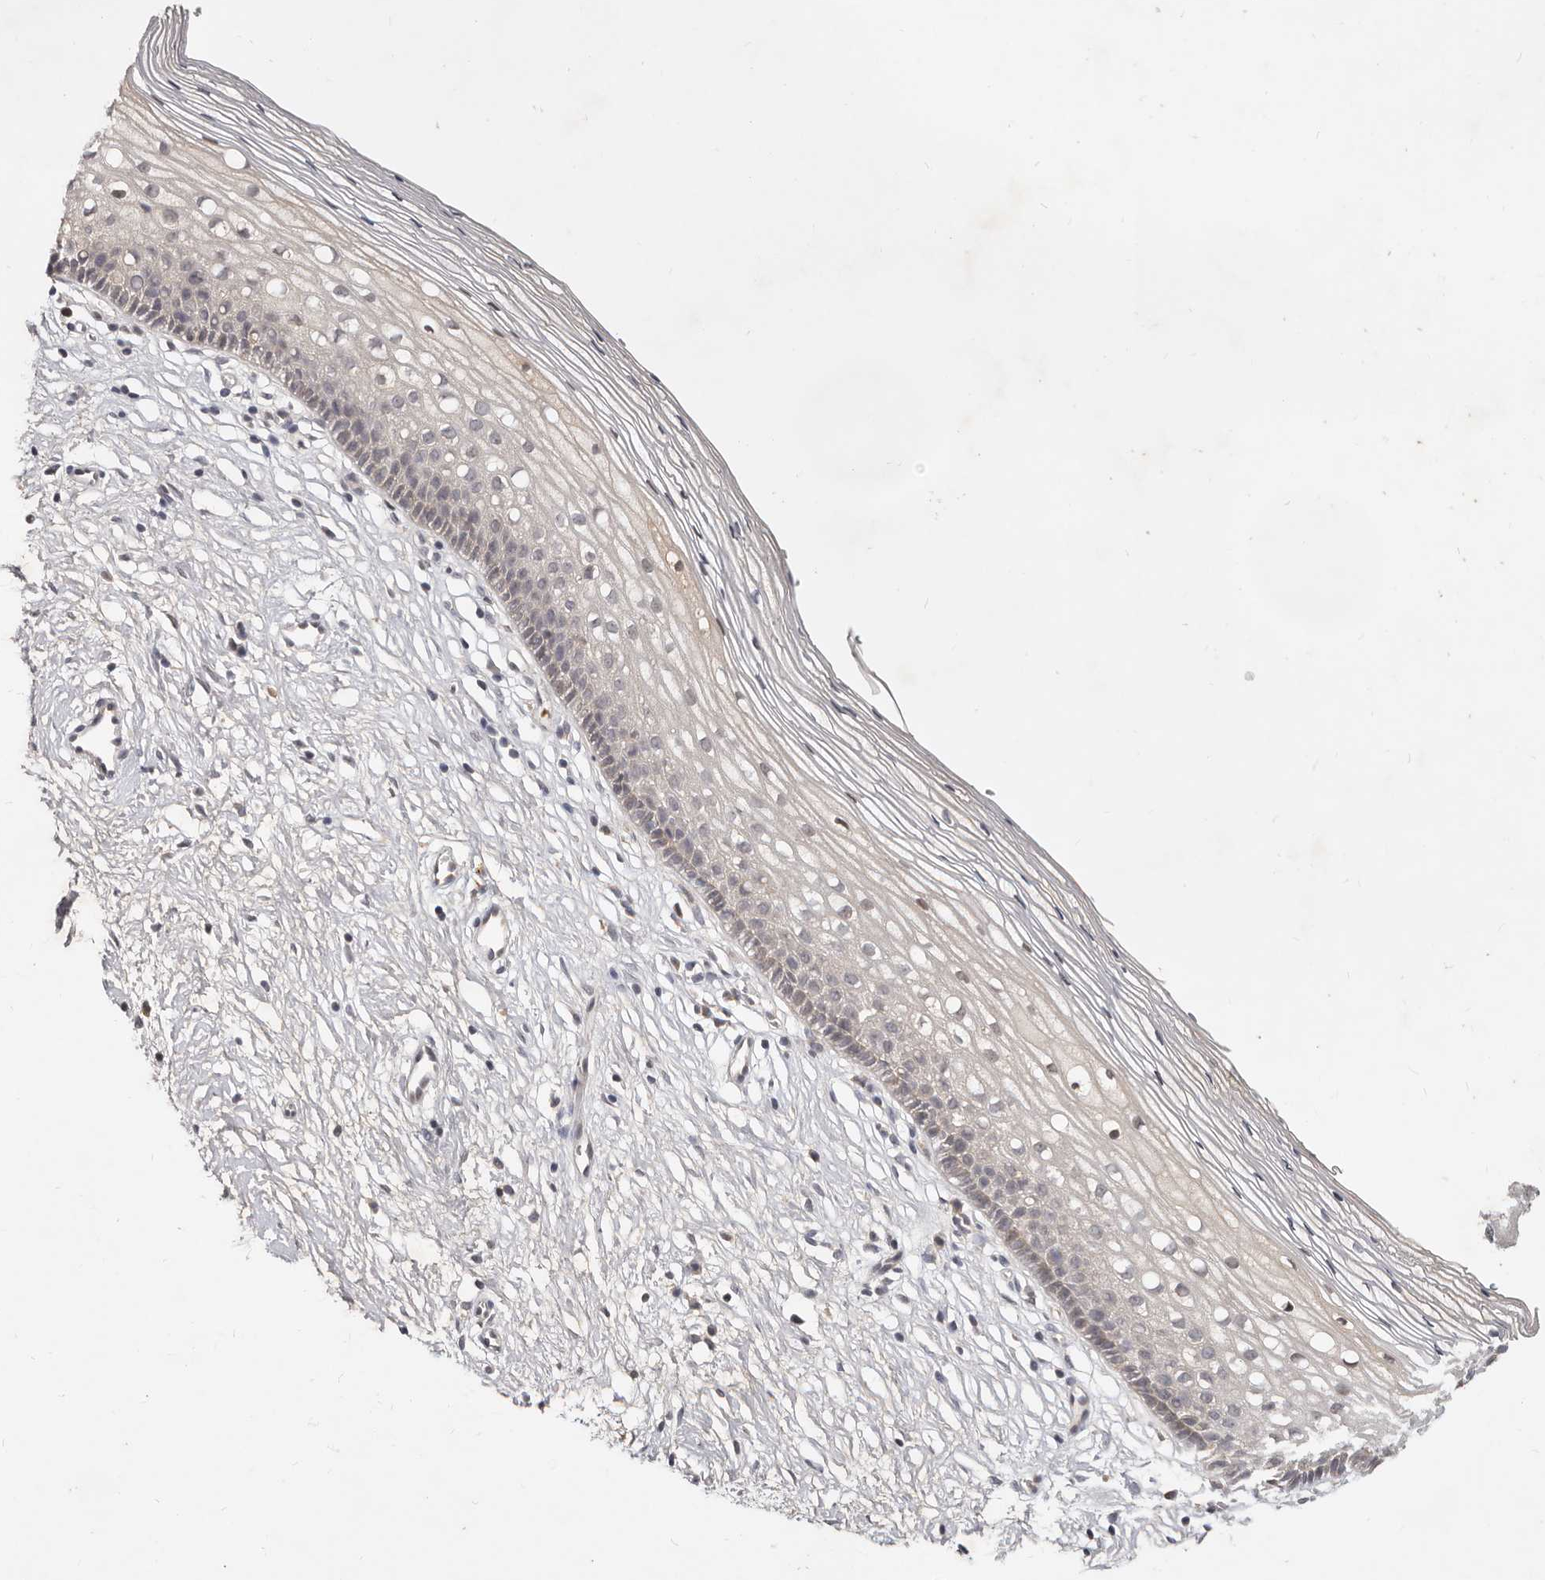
{"staining": {"intensity": "negative", "quantity": "none", "location": "none"}, "tissue": "cervix", "cell_type": "Glandular cells", "image_type": "normal", "snomed": [{"axis": "morphology", "description": "Normal tissue, NOS"}, {"axis": "topography", "description": "Cervix"}], "caption": "Immunohistochemistry (IHC) of normal human cervix shows no staining in glandular cells.", "gene": "USP49", "patient": {"sex": "female", "age": 27}}